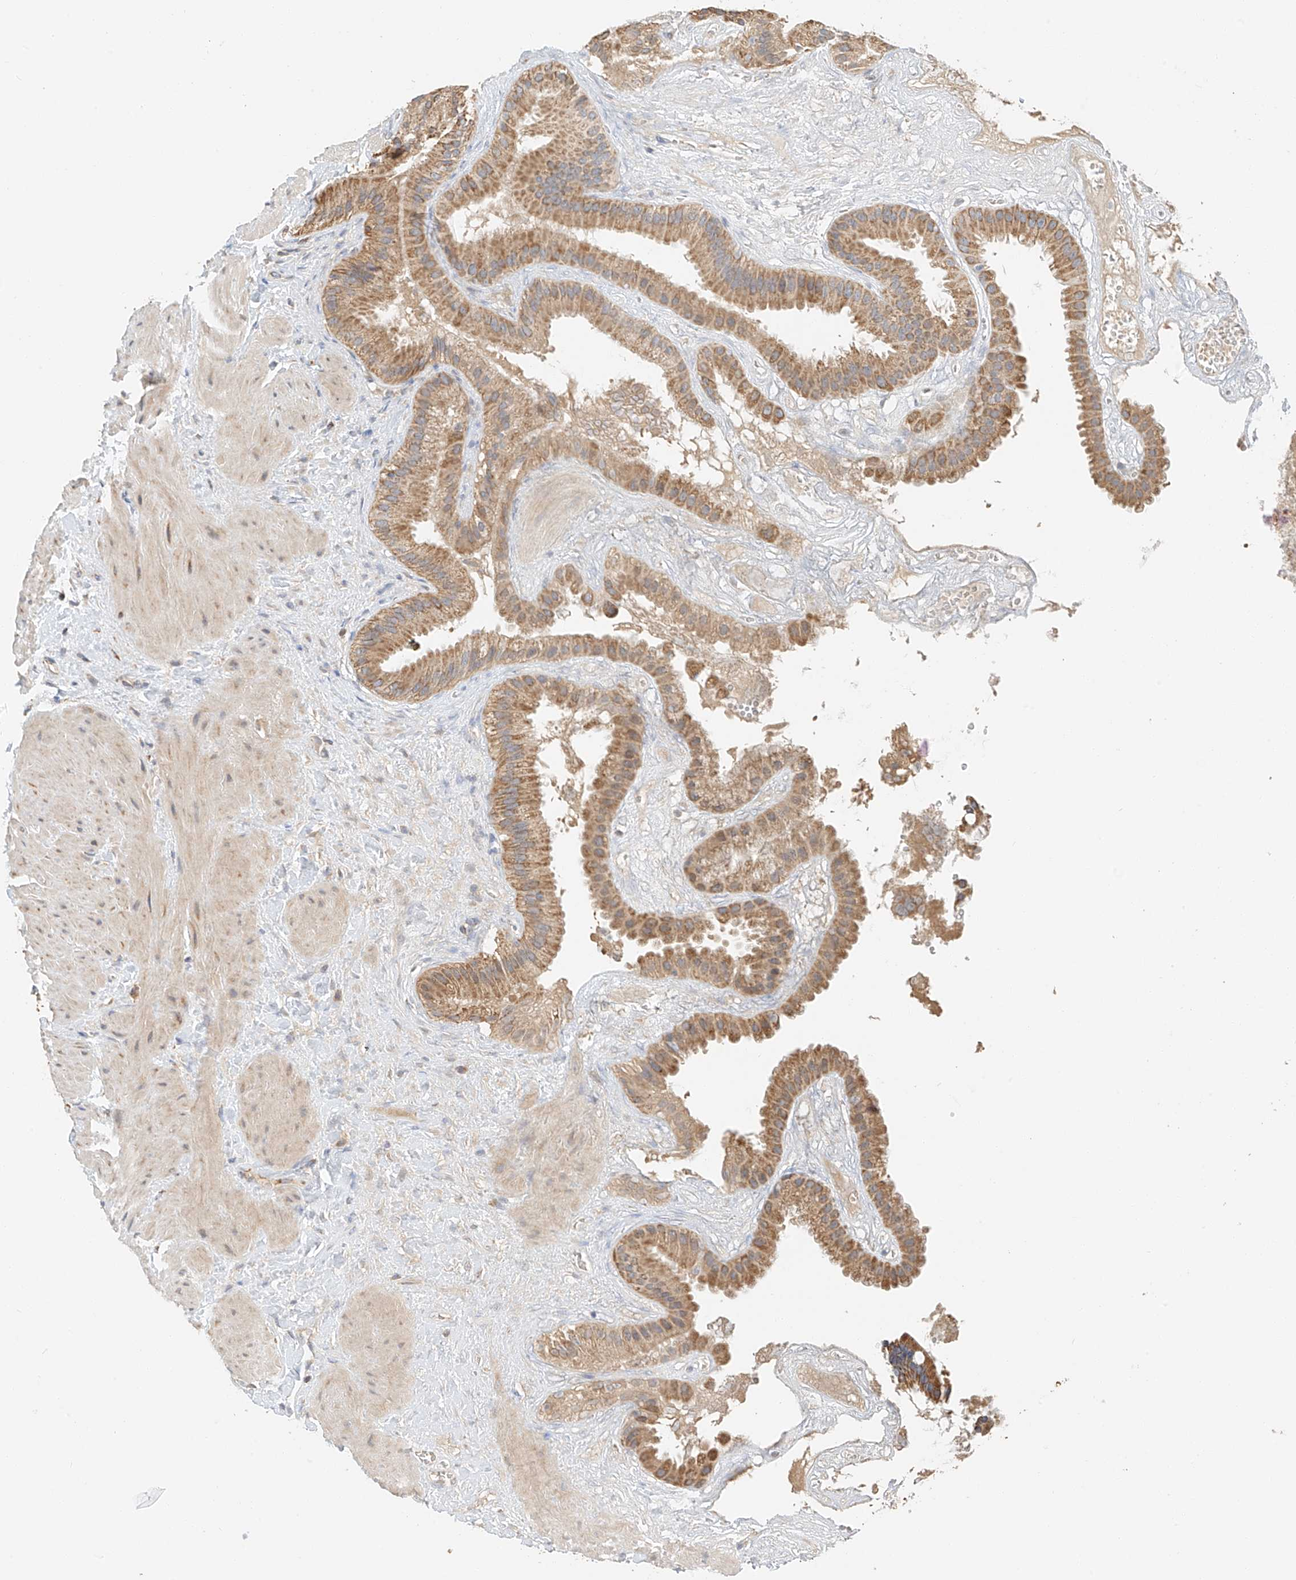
{"staining": {"intensity": "moderate", "quantity": ">75%", "location": "cytoplasmic/membranous"}, "tissue": "gallbladder", "cell_type": "Glandular cells", "image_type": "normal", "snomed": [{"axis": "morphology", "description": "Normal tissue, NOS"}, {"axis": "topography", "description": "Gallbladder"}], "caption": "A brown stain highlights moderate cytoplasmic/membranous expression of a protein in glandular cells of normal gallbladder.", "gene": "YIPF7", "patient": {"sex": "male", "age": 55}}